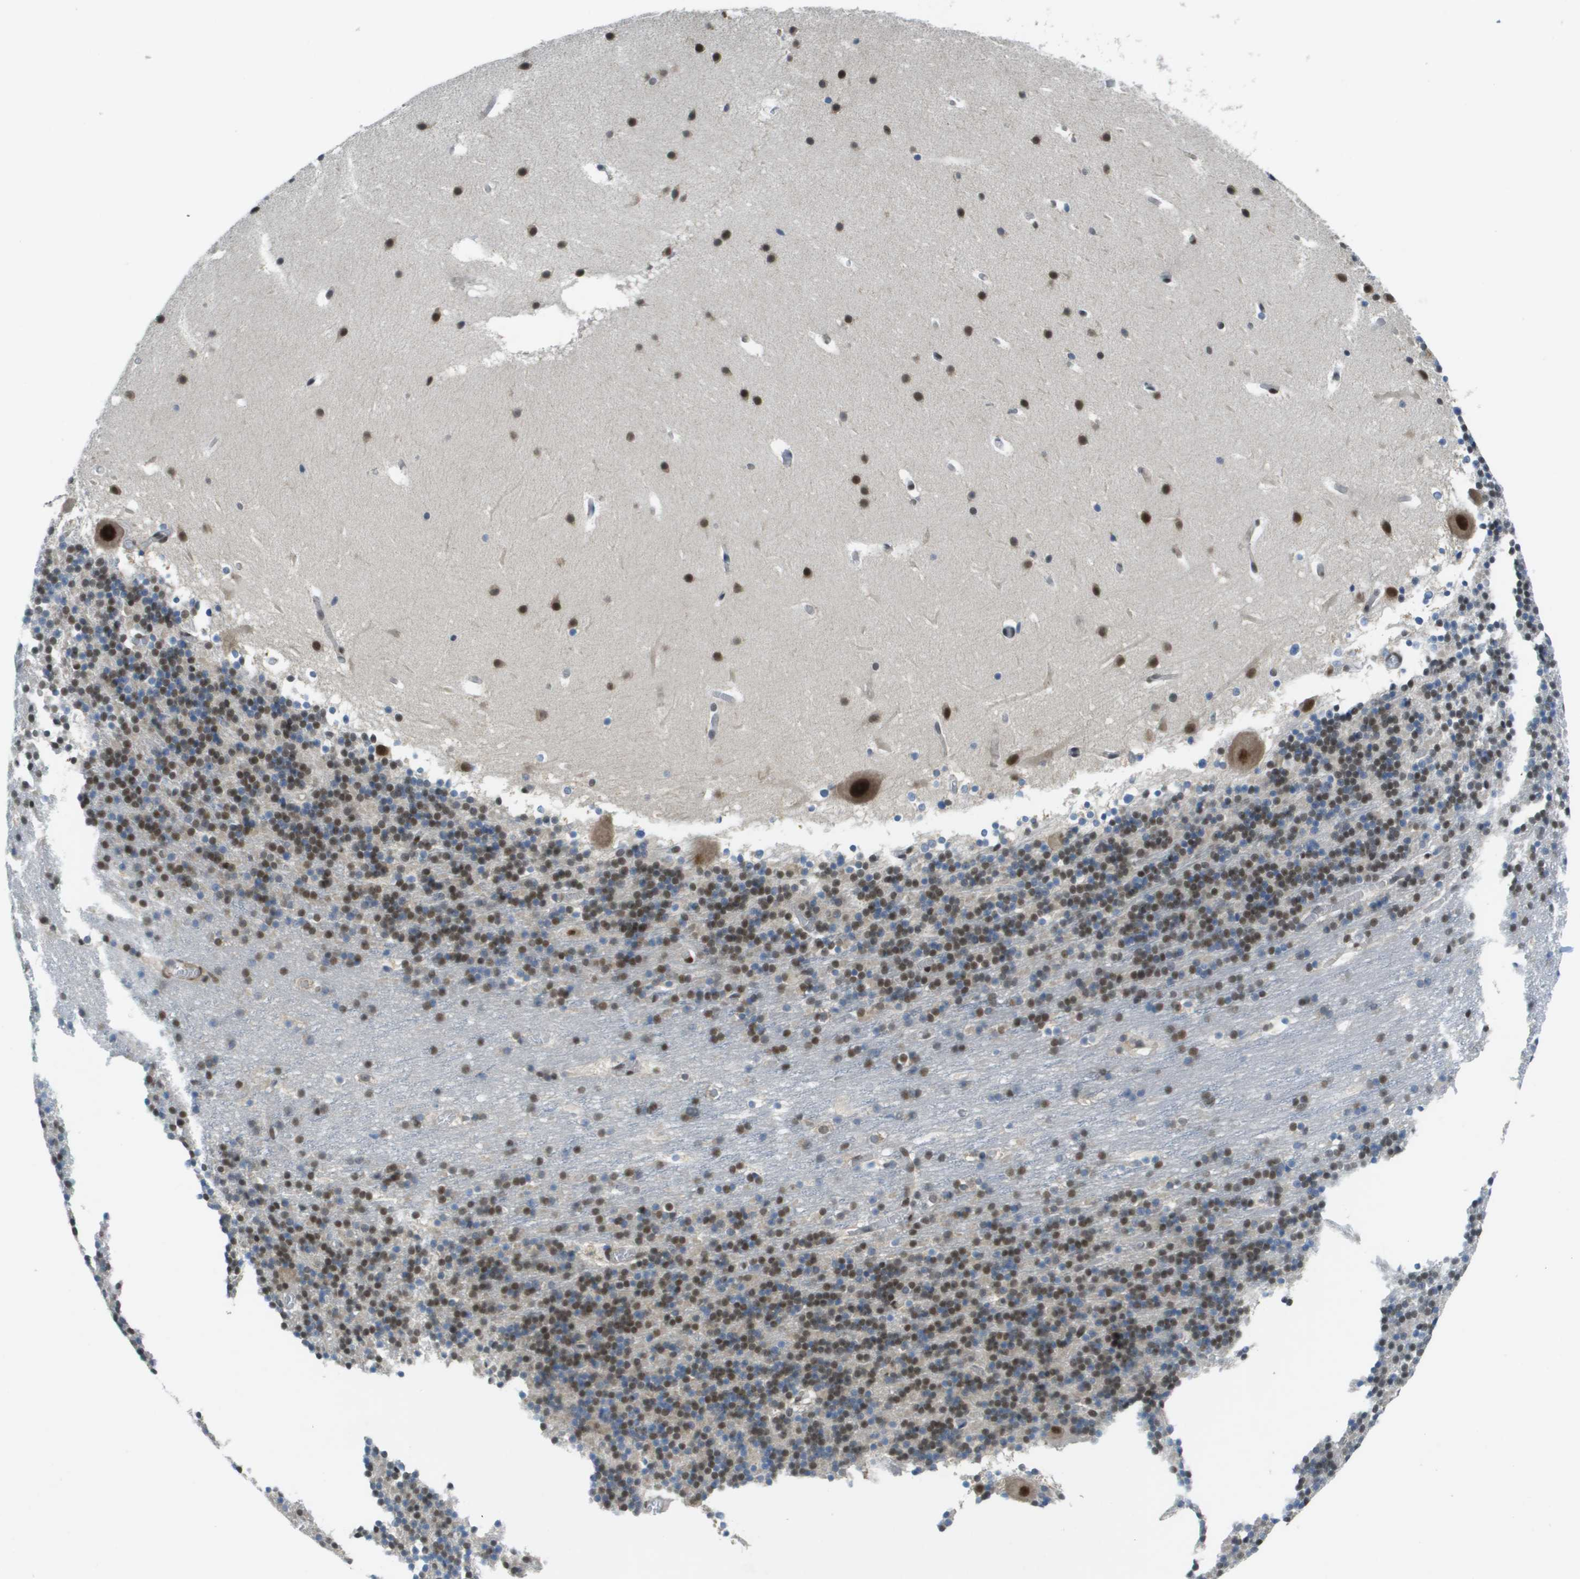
{"staining": {"intensity": "moderate", "quantity": "25%-75%", "location": "nuclear"}, "tissue": "cerebellum", "cell_type": "Cells in granular layer", "image_type": "normal", "snomed": [{"axis": "morphology", "description": "Normal tissue, NOS"}, {"axis": "topography", "description": "Cerebellum"}], "caption": "This image displays normal cerebellum stained with immunohistochemistry (IHC) to label a protein in brown. The nuclear of cells in granular layer show moderate positivity for the protein. Nuclei are counter-stained blue.", "gene": "ARID1B", "patient": {"sex": "male", "age": 45}}